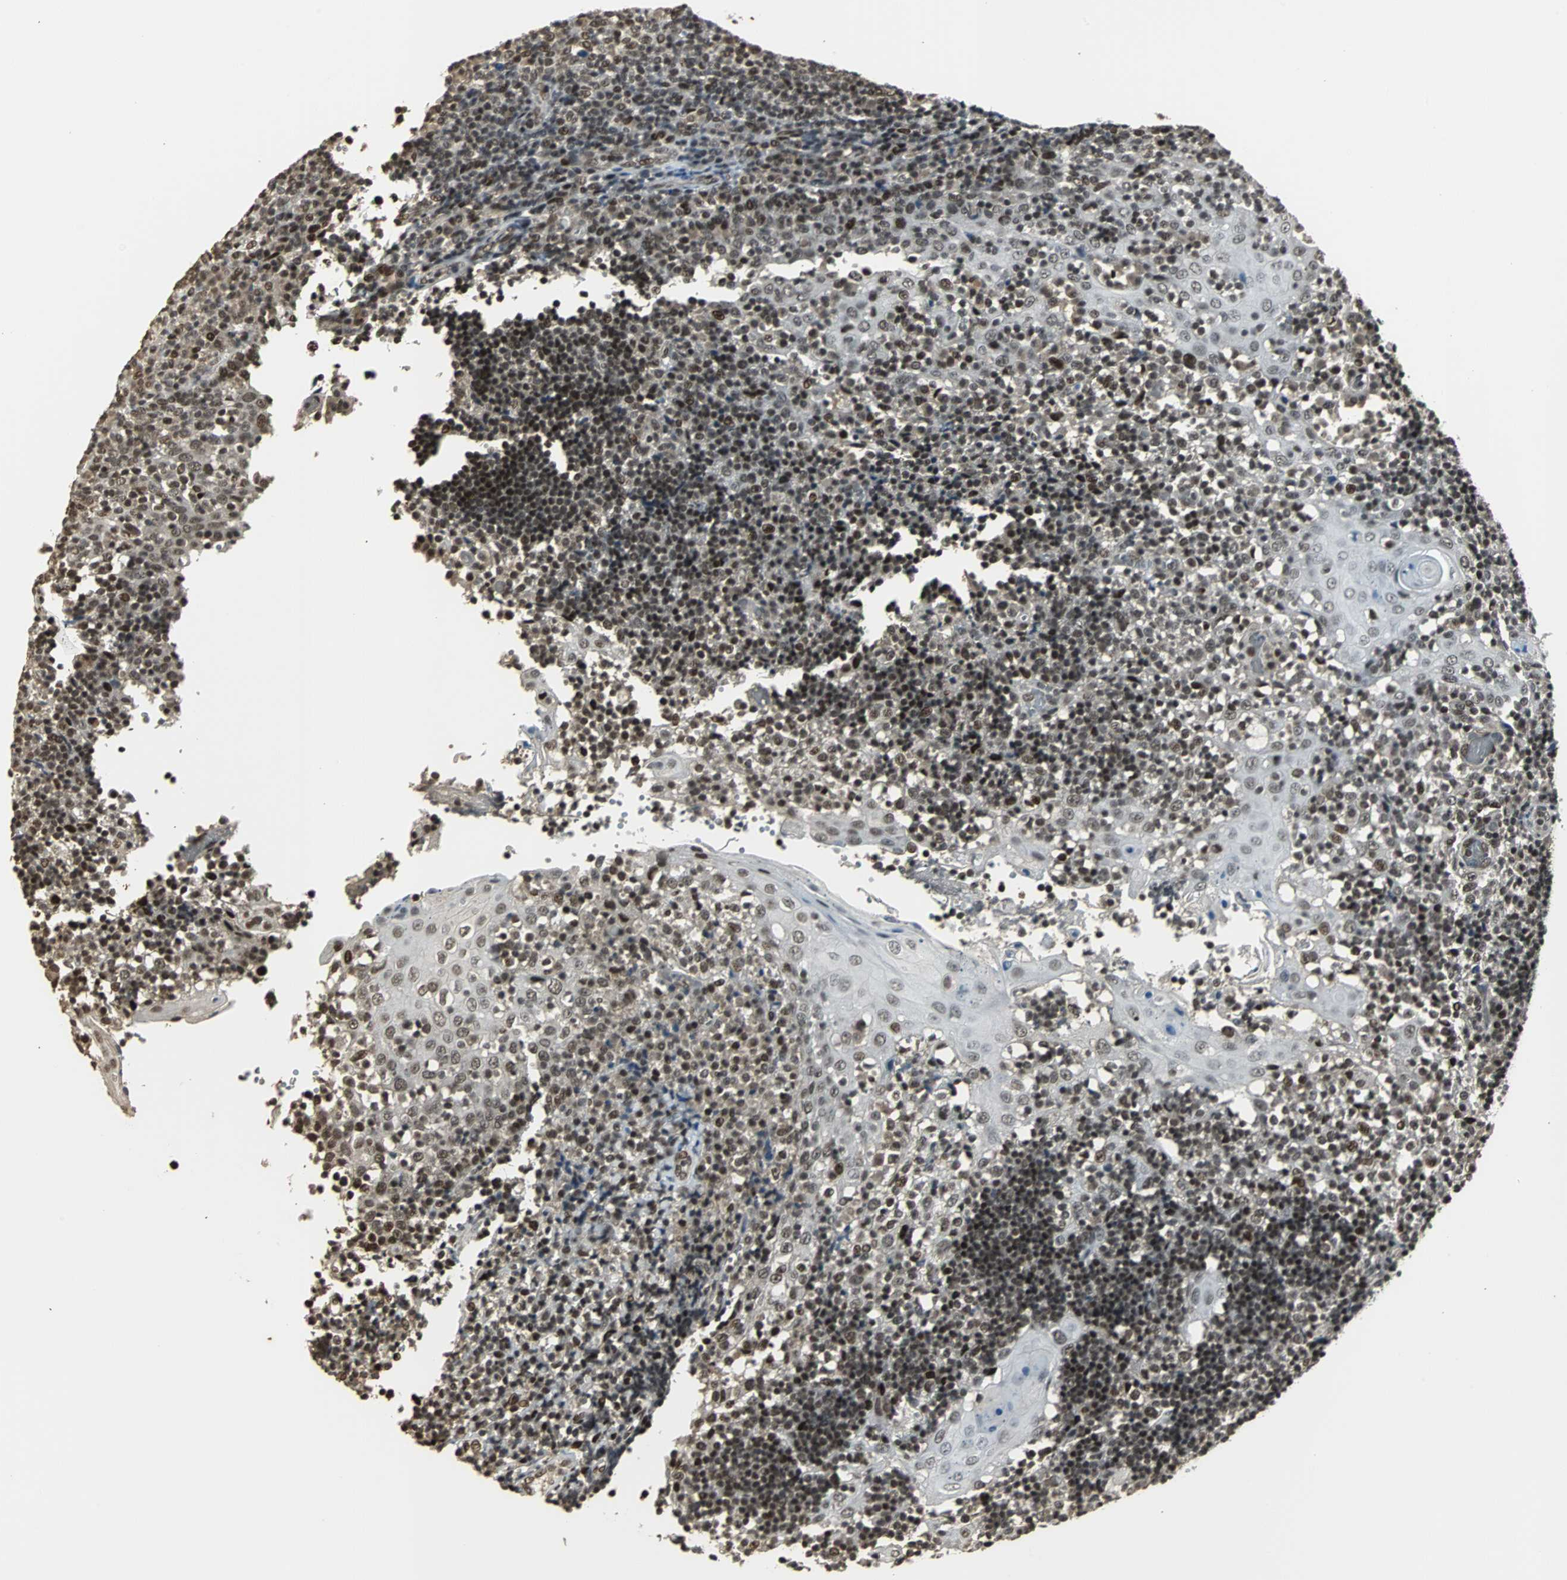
{"staining": {"intensity": "moderate", "quantity": ">75%", "location": "nuclear"}, "tissue": "tonsil", "cell_type": "Germinal center cells", "image_type": "normal", "snomed": [{"axis": "morphology", "description": "Normal tissue, NOS"}, {"axis": "topography", "description": "Tonsil"}], "caption": "This micrograph demonstrates normal tonsil stained with immunohistochemistry (IHC) to label a protein in brown. The nuclear of germinal center cells show moderate positivity for the protein. Nuclei are counter-stained blue.", "gene": "TAF5", "patient": {"sex": "female", "age": 40}}